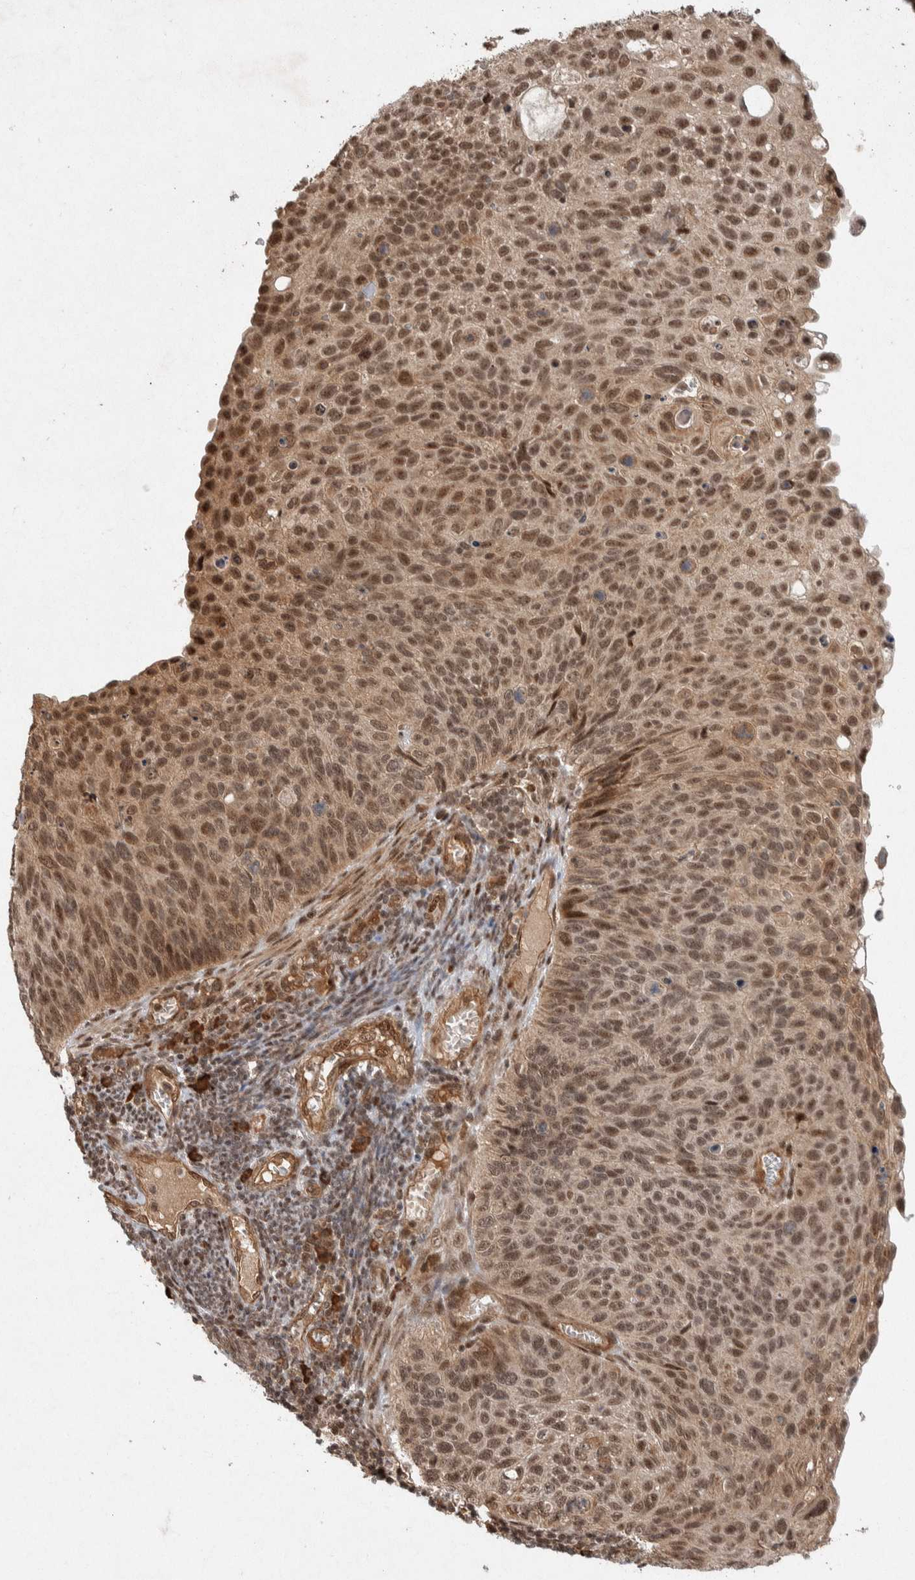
{"staining": {"intensity": "moderate", "quantity": ">75%", "location": "cytoplasmic/membranous,nuclear"}, "tissue": "cervical cancer", "cell_type": "Tumor cells", "image_type": "cancer", "snomed": [{"axis": "morphology", "description": "Squamous cell carcinoma, NOS"}, {"axis": "topography", "description": "Cervix"}], "caption": "Squamous cell carcinoma (cervical) stained for a protein demonstrates moderate cytoplasmic/membranous and nuclear positivity in tumor cells.", "gene": "TOR1B", "patient": {"sex": "female", "age": 70}}